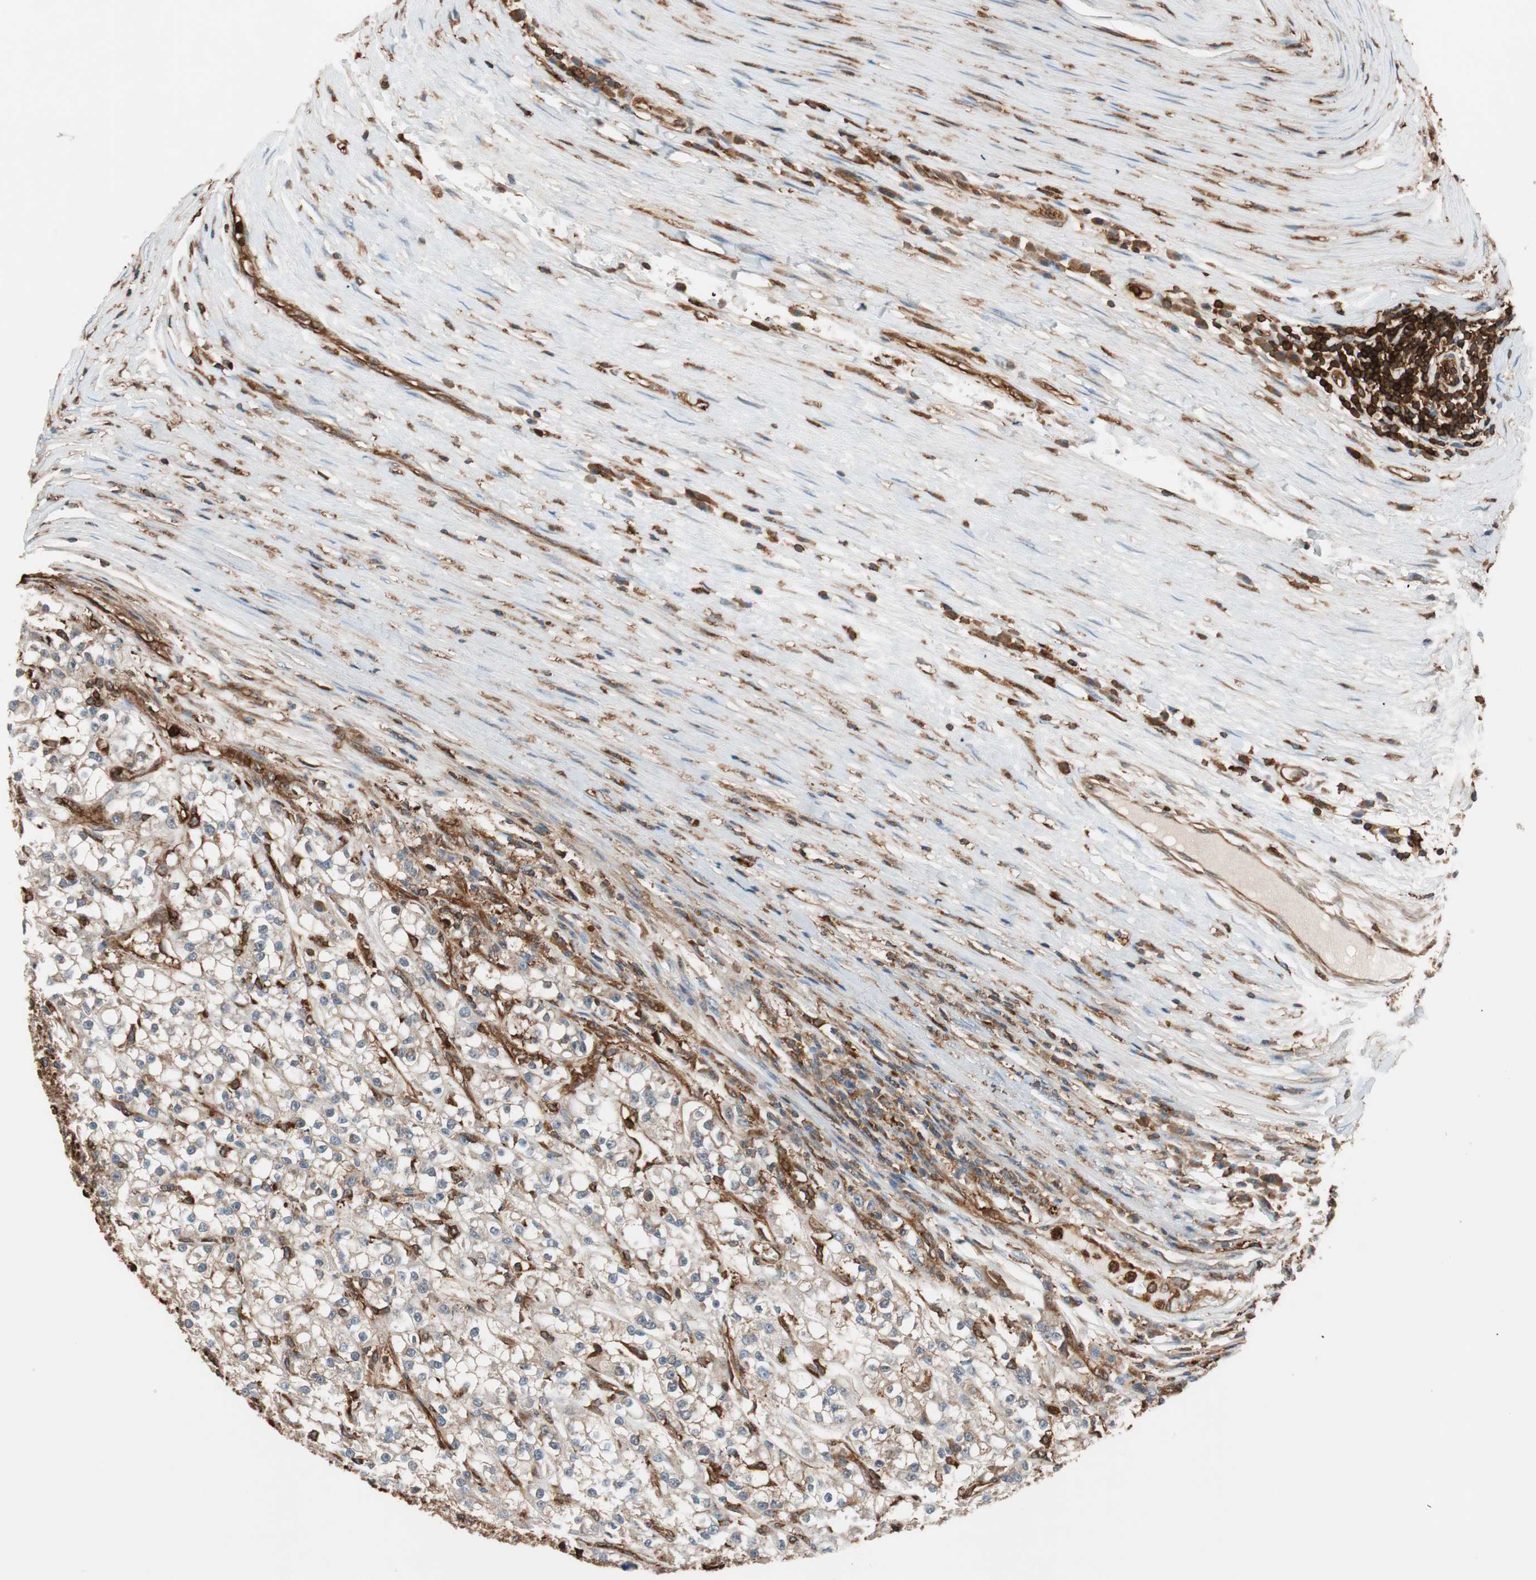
{"staining": {"intensity": "moderate", "quantity": ">75%", "location": "cytoplasmic/membranous"}, "tissue": "renal cancer", "cell_type": "Tumor cells", "image_type": "cancer", "snomed": [{"axis": "morphology", "description": "Adenocarcinoma, NOS"}, {"axis": "topography", "description": "Kidney"}], "caption": "Adenocarcinoma (renal) tissue exhibits moderate cytoplasmic/membranous staining in approximately >75% of tumor cells, visualized by immunohistochemistry.", "gene": "VASP", "patient": {"sex": "female", "age": 52}}